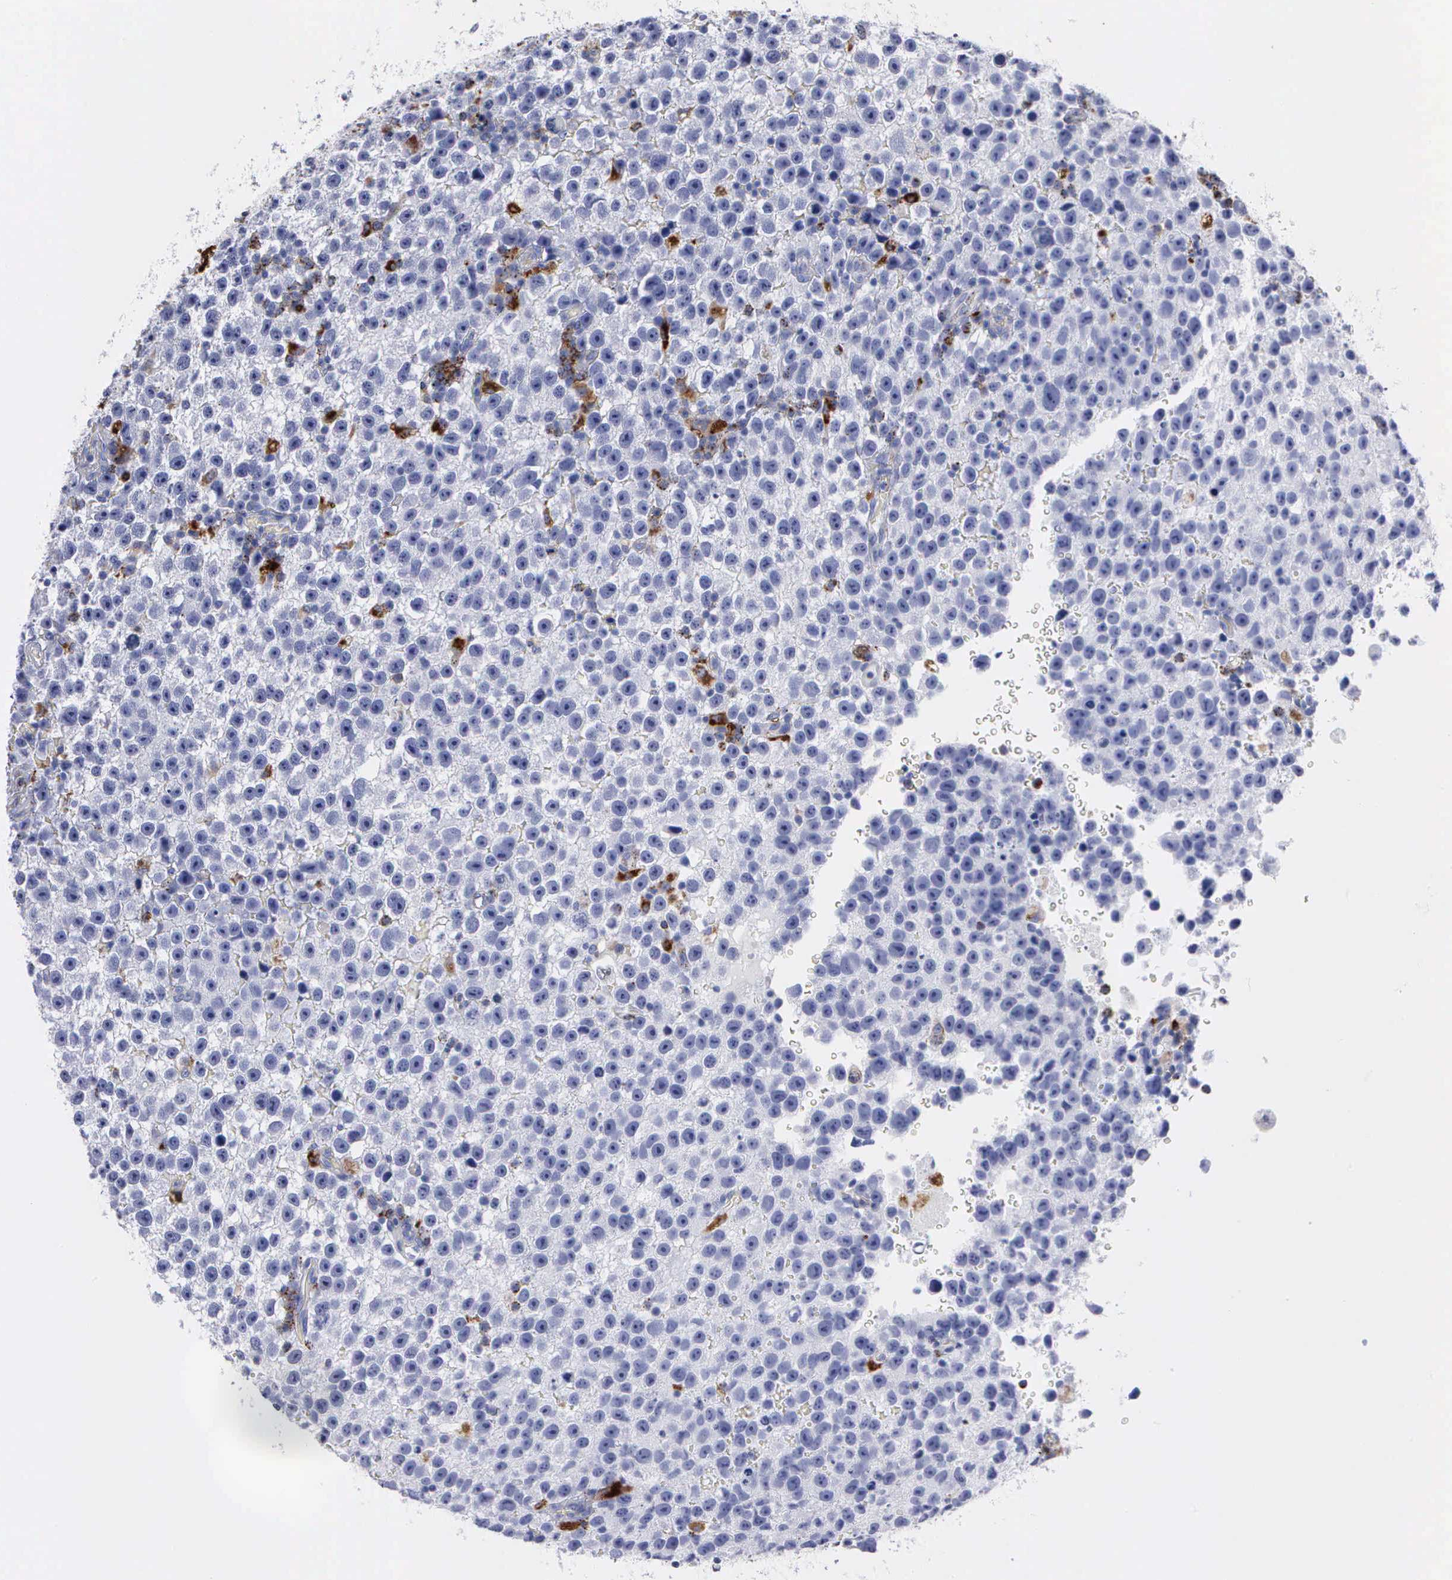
{"staining": {"intensity": "negative", "quantity": "none", "location": "none"}, "tissue": "testis cancer", "cell_type": "Tumor cells", "image_type": "cancer", "snomed": [{"axis": "morphology", "description": "Seminoma, NOS"}, {"axis": "topography", "description": "Testis"}], "caption": "DAB (3,3'-diaminobenzidine) immunohistochemical staining of testis cancer shows no significant expression in tumor cells. The staining was performed using DAB to visualize the protein expression in brown, while the nuclei were stained in blue with hematoxylin (Magnification: 20x).", "gene": "CTSH", "patient": {"sex": "male", "age": 33}}